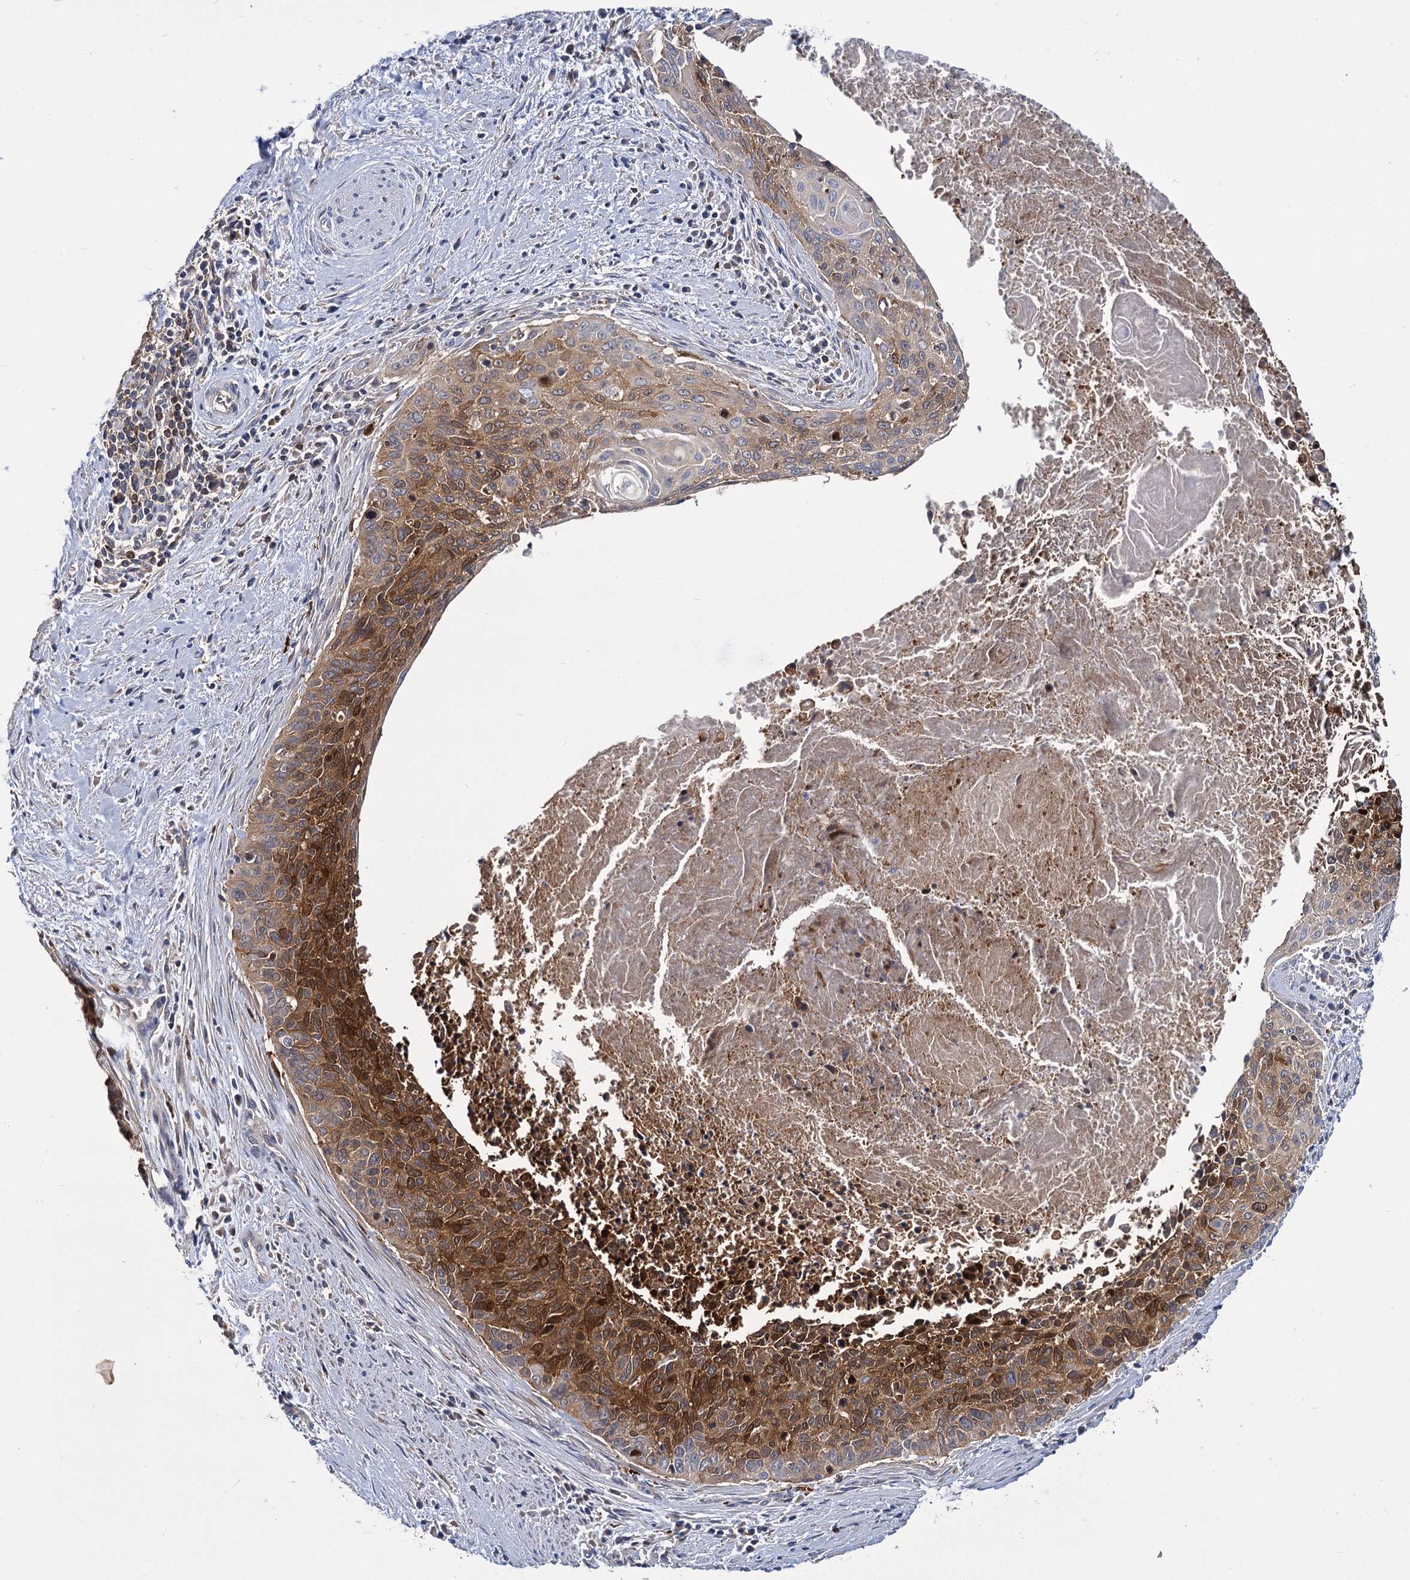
{"staining": {"intensity": "strong", "quantity": ">75%", "location": "cytoplasmic/membranous"}, "tissue": "cervical cancer", "cell_type": "Tumor cells", "image_type": "cancer", "snomed": [{"axis": "morphology", "description": "Squamous cell carcinoma, NOS"}, {"axis": "topography", "description": "Cervix"}], "caption": "Immunohistochemical staining of cervical cancer reveals high levels of strong cytoplasmic/membranous protein staining in about >75% of tumor cells.", "gene": "GCLC", "patient": {"sex": "female", "age": 55}}